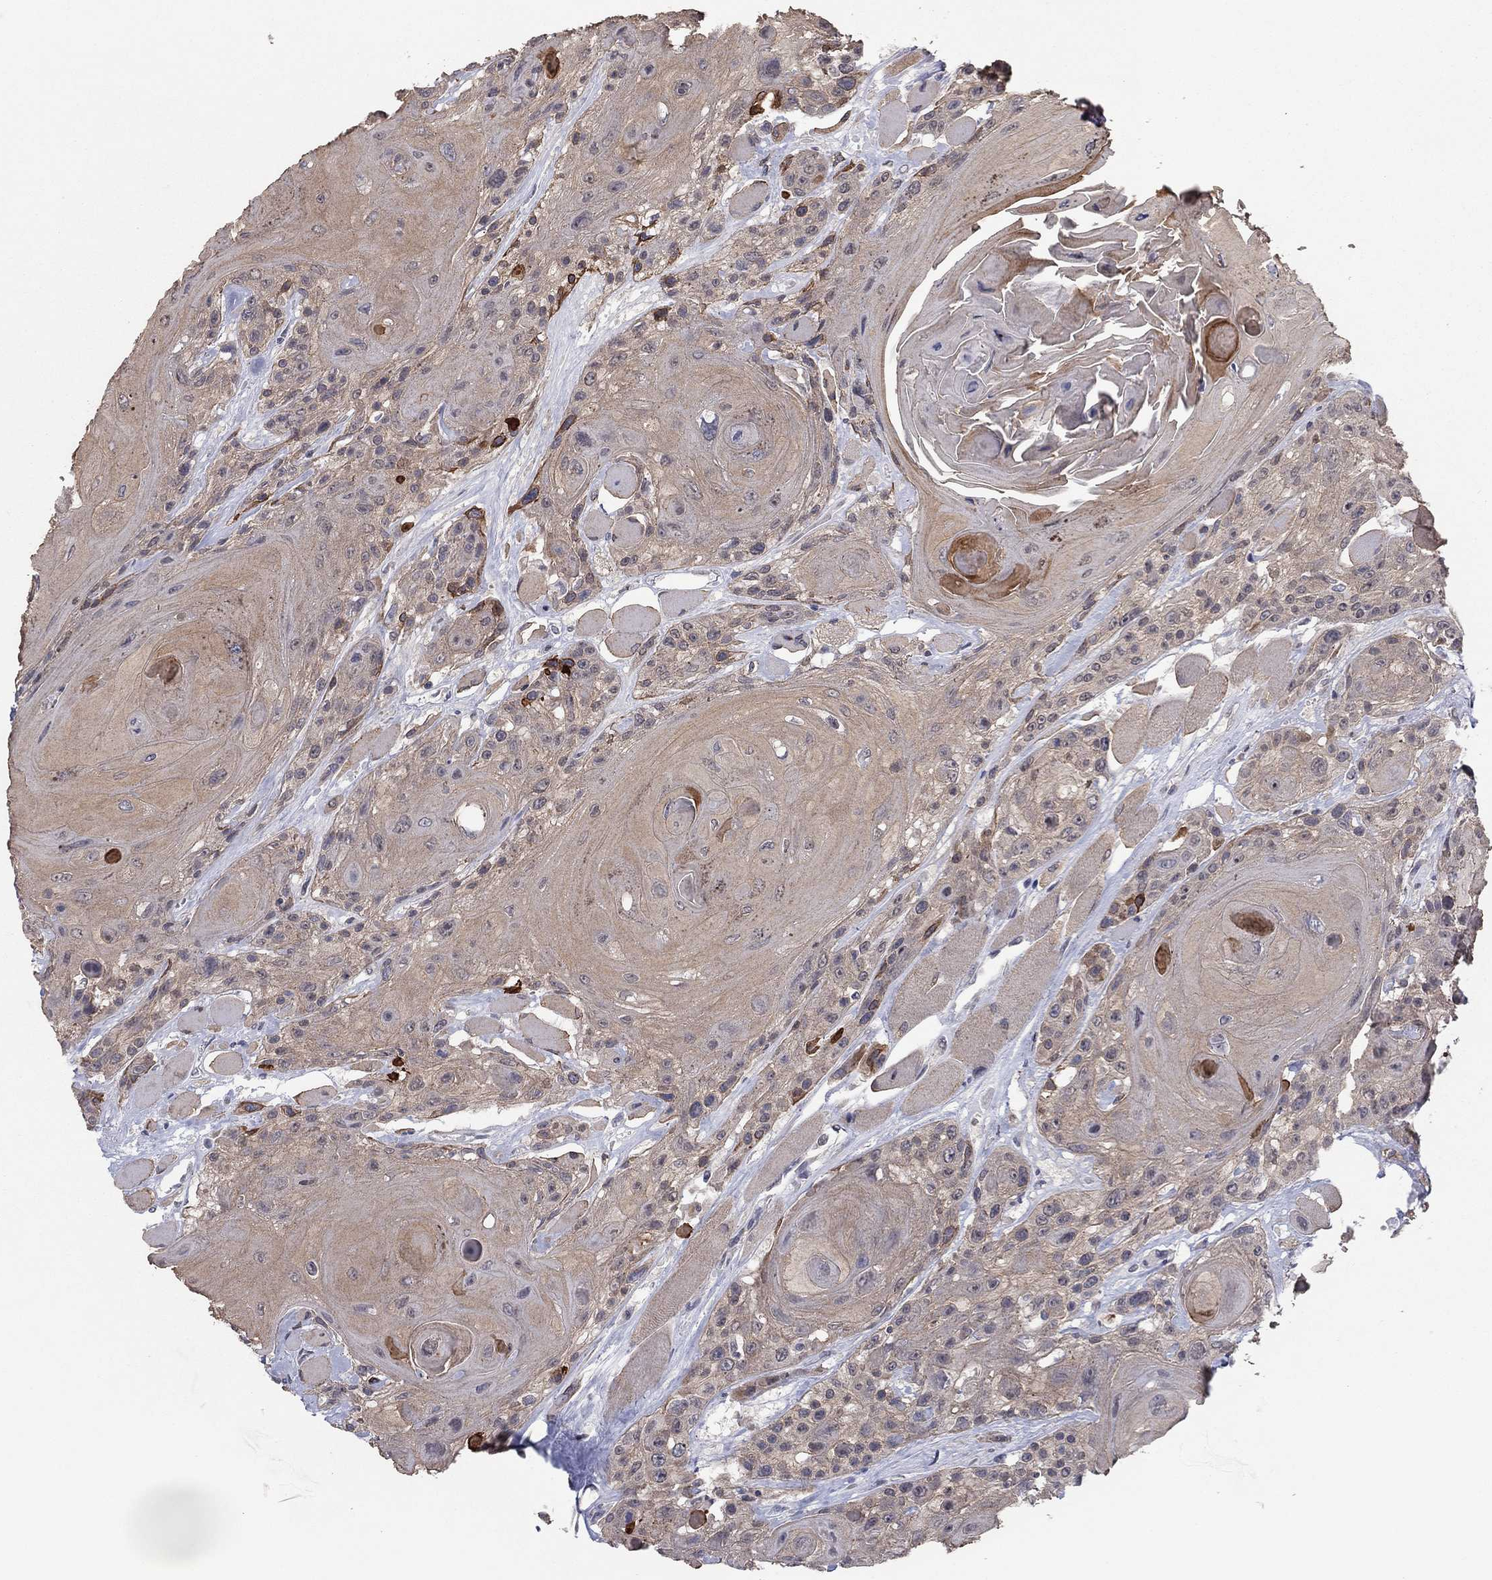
{"staining": {"intensity": "weak", "quantity": ">75%", "location": "cytoplasmic/membranous"}, "tissue": "head and neck cancer", "cell_type": "Tumor cells", "image_type": "cancer", "snomed": [{"axis": "morphology", "description": "Squamous cell carcinoma, NOS"}, {"axis": "topography", "description": "Head-Neck"}], "caption": "IHC histopathology image of neoplastic tissue: human head and neck cancer (squamous cell carcinoma) stained using immunohistochemistry (IHC) shows low levels of weak protein expression localized specifically in the cytoplasmic/membranous of tumor cells, appearing as a cytoplasmic/membranous brown color.", "gene": "SLC22A2", "patient": {"sex": "female", "age": 59}}